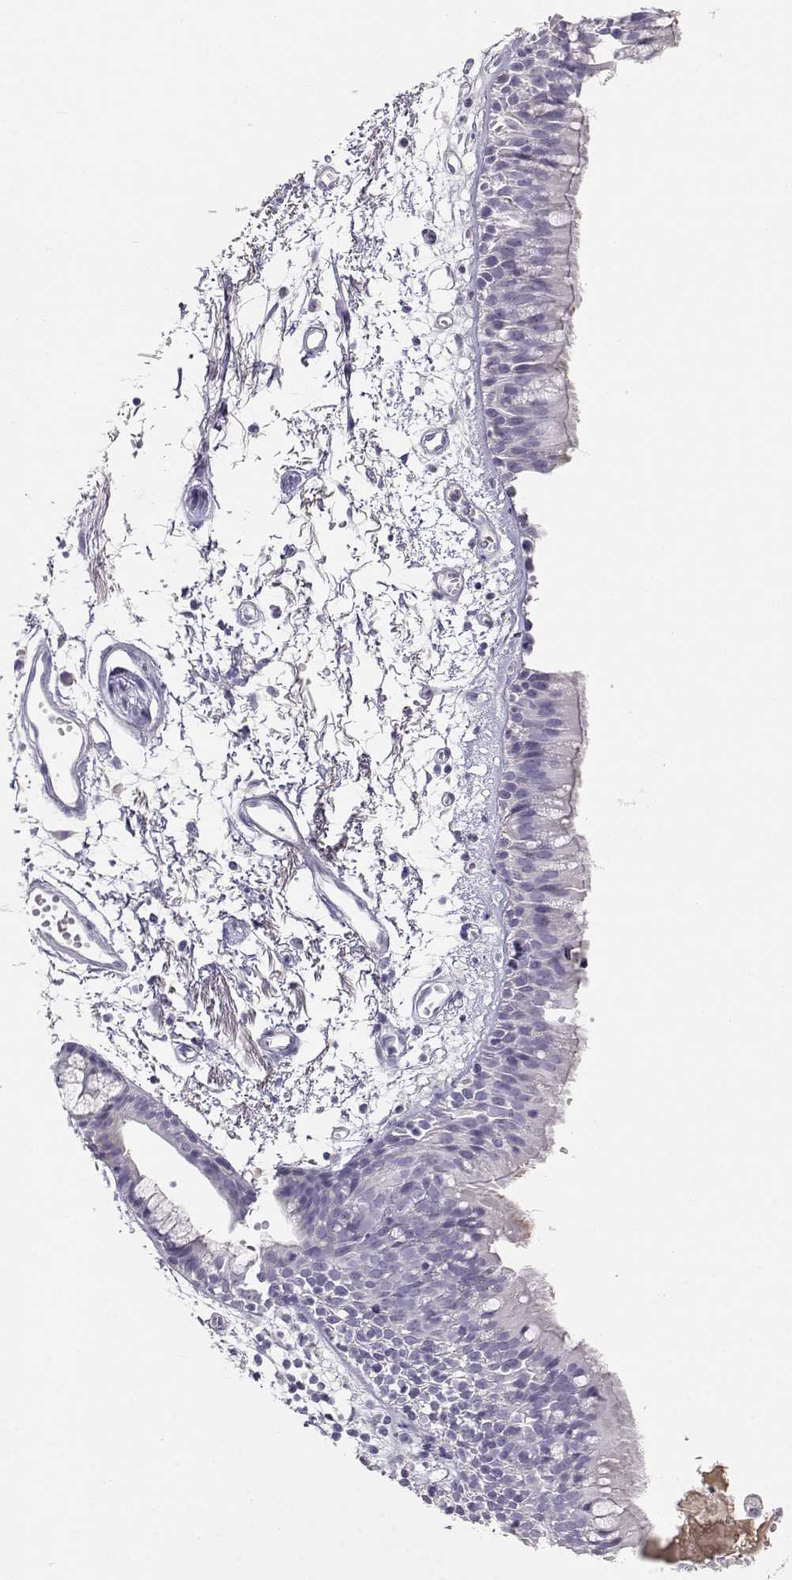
{"staining": {"intensity": "negative", "quantity": "none", "location": "none"}, "tissue": "bronchus", "cell_type": "Respiratory epithelial cells", "image_type": "normal", "snomed": [{"axis": "morphology", "description": "Normal tissue, NOS"}, {"axis": "morphology", "description": "Squamous cell carcinoma, NOS"}, {"axis": "topography", "description": "Cartilage tissue"}, {"axis": "topography", "description": "Bronchus"}, {"axis": "topography", "description": "Lung"}], "caption": "High power microscopy histopathology image of an immunohistochemistry (IHC) image of unremarkable bronchus, revealing no significant positivity in respiratory epithelial cells. The staining was performed using DAB (3,3'-diaminobenzidine) to visualize the protein expression in brown, while the nuclei were stained in blue with hematoxylin (Magnification: 20x).", "gene": "GPR174", "patient": {"sex": "male", "age": 66}}